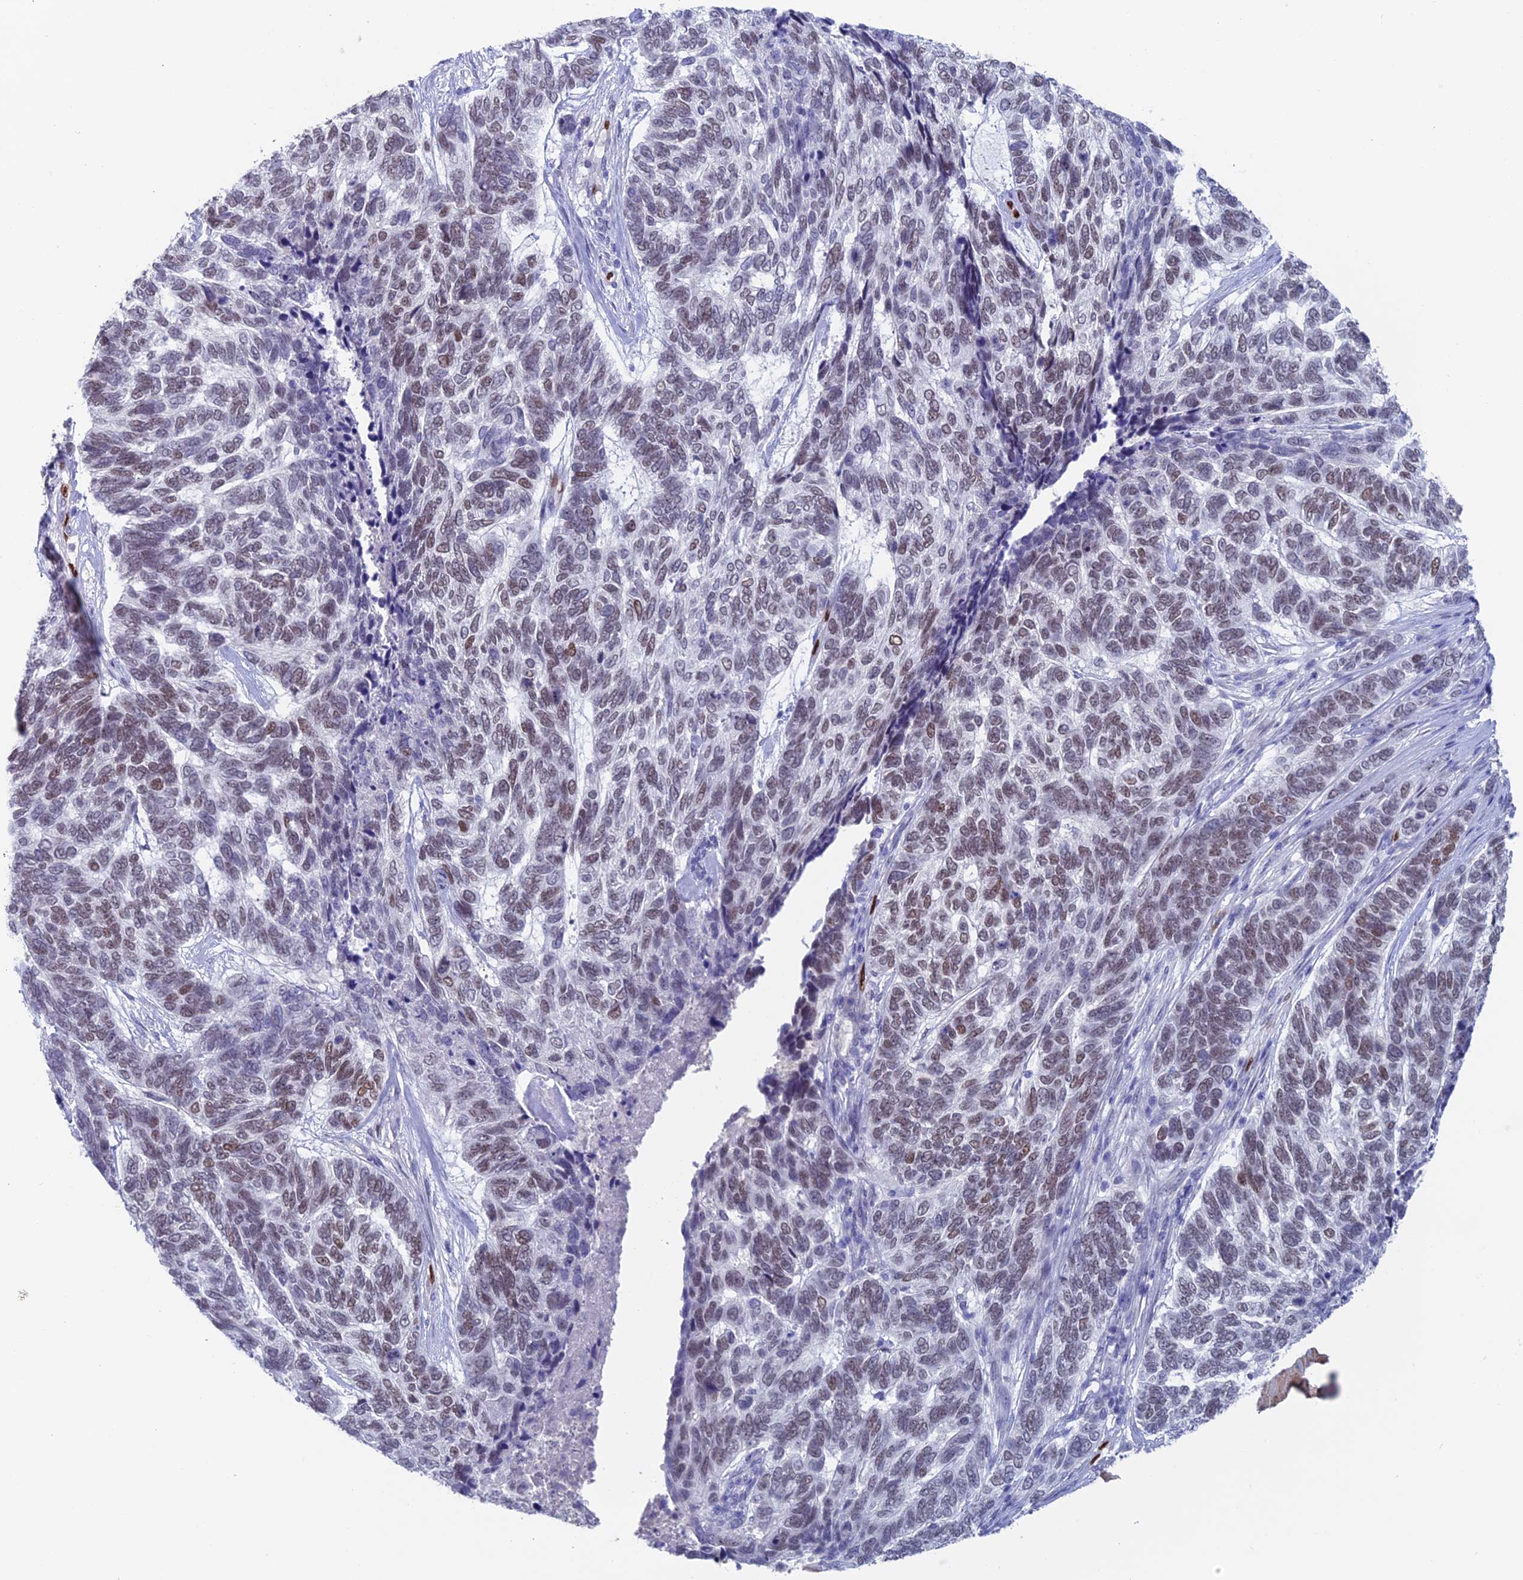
{"staining": {"intensity": "moderate", "quantity": "25%-75%", "location": "nuclear"}, "tissue": "skin cancer", "cell_type": "Tumor cells", "image_type": "cancer", "snomed": [{"axis": "morphology", "description": "Basal cell carcinoma"}, {"axis": "topography", "description": "Skin"}], "caption": "A micrograph of human skin cancer stained for a protein exhibits moderate nuclear brown staining in tumor cells.", "gene": "NOL4L", "patient": {"sex": "female", "age": 65}}